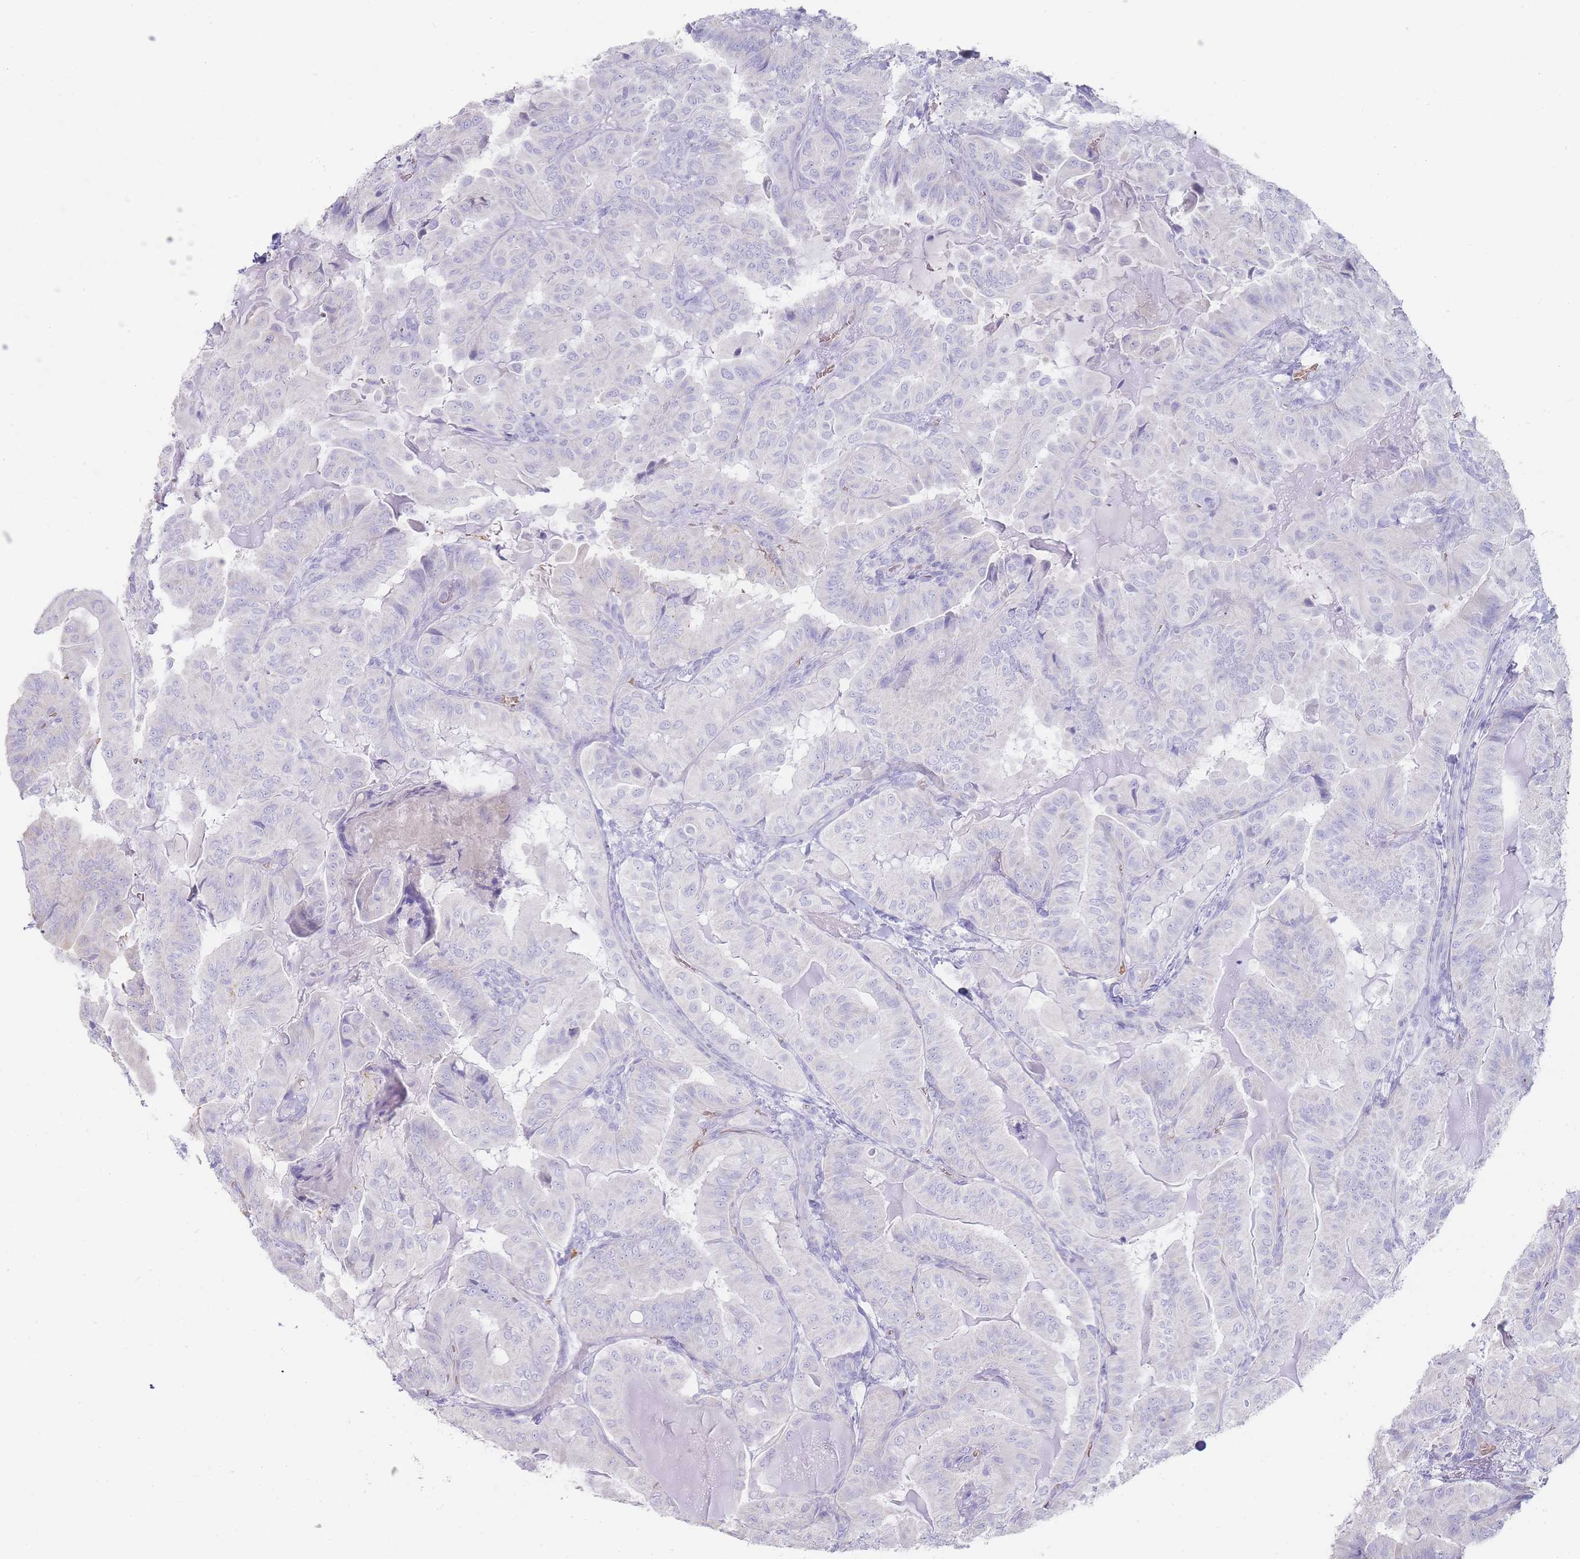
{"staining": {"intensity": "negative", "quantity": "none", "location": "none"}, "tissue": "thyroid cancer", "cell_type": "Tumor cells", "image_type": "cancer", "snomed": [{"axis": "morphology", "description": "Papillary adenocarcinoma, NOS"}, {"axis": "topography", "description": "Thyroid gland"}], "caption": "The image shows no staining of tumor cells in thyroid papillary adenocarcinoma.", "gene": "HBG2", "patient": {"sex": "female", "age": 68}}